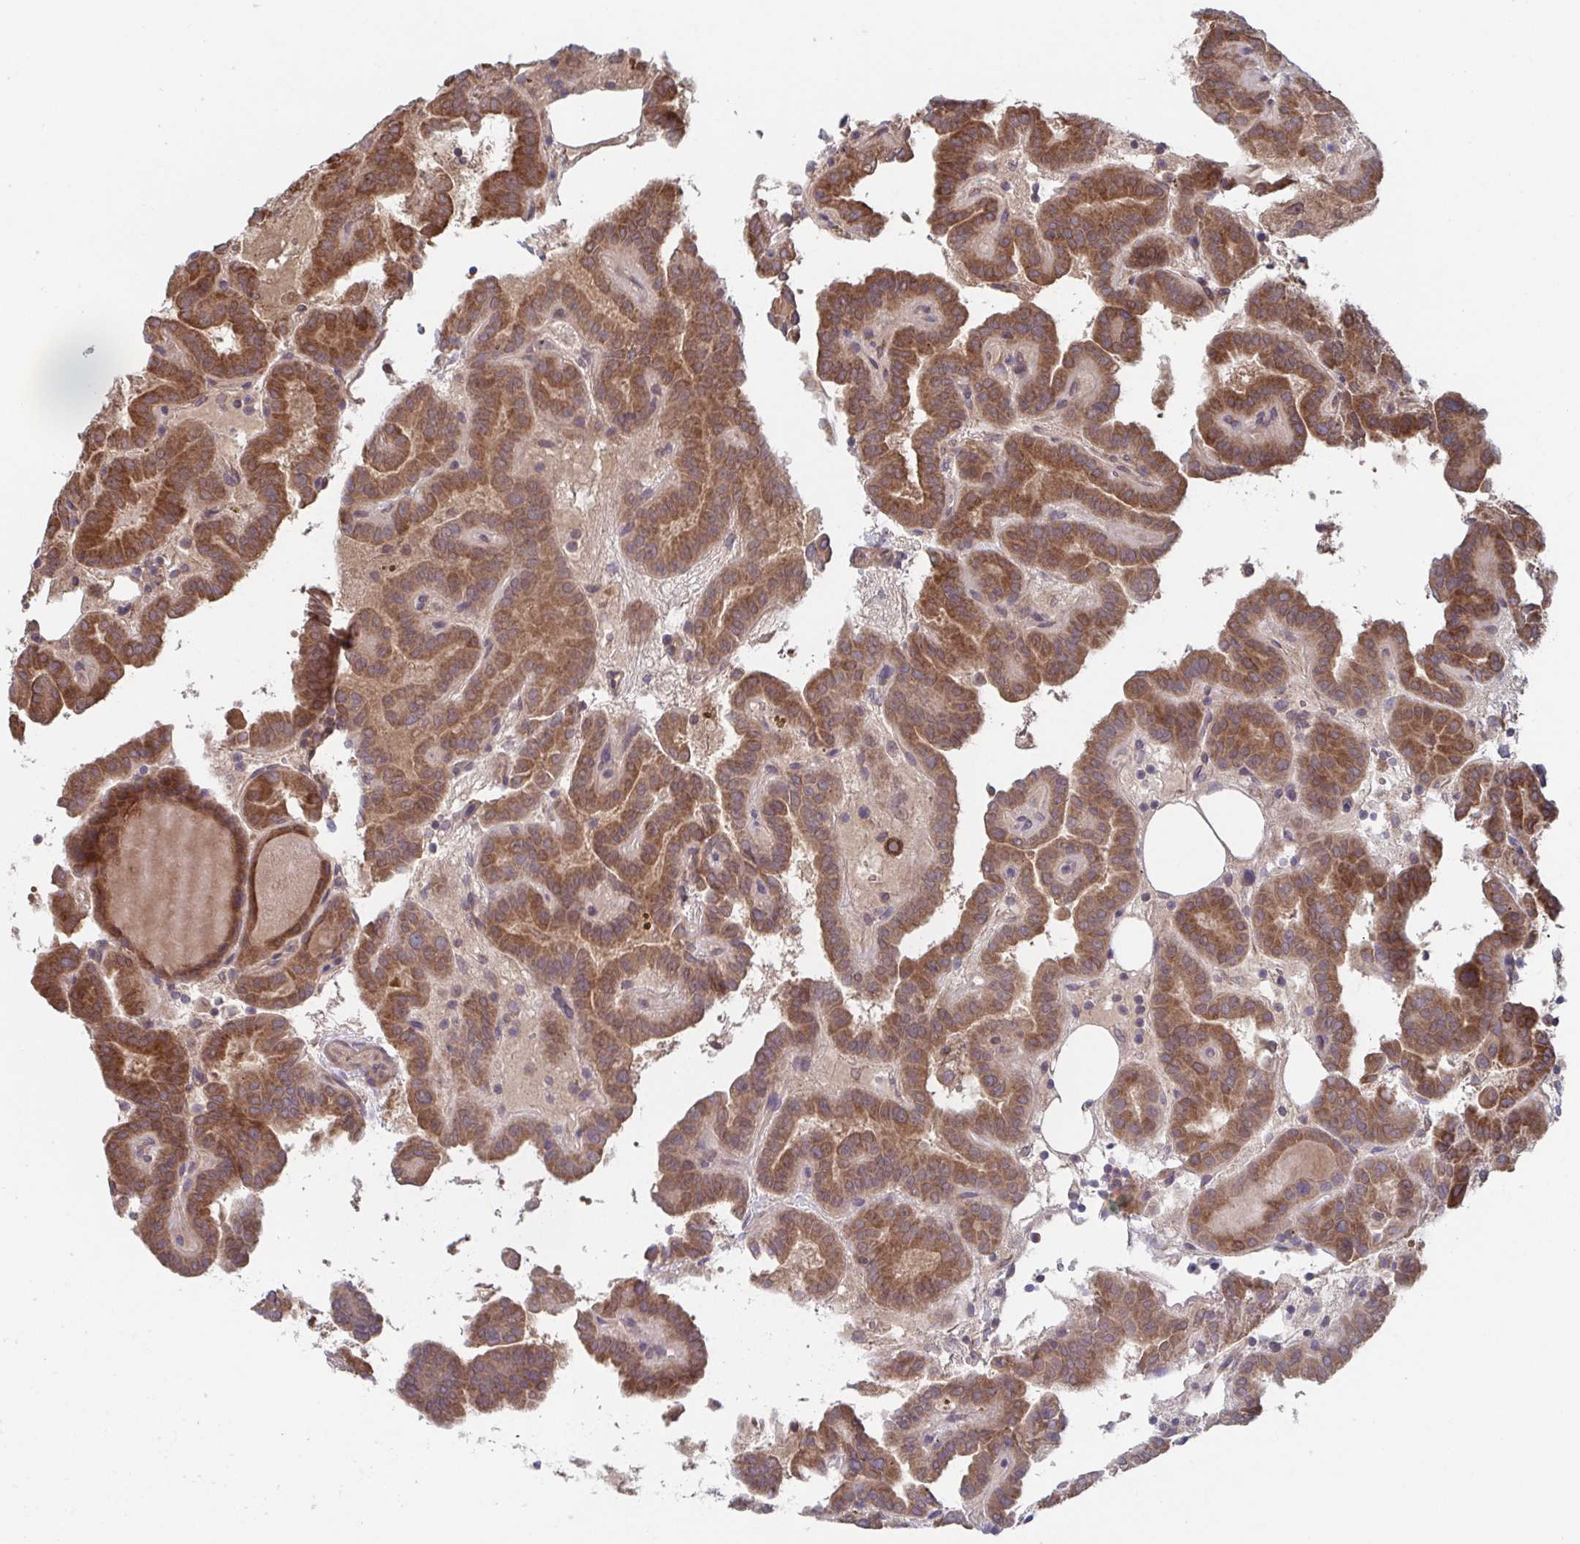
{"staining": {"intensity": "moderate", "quantity": ">75%", "location": "cytoplasmic/membranous"}, "tissue": "thyroid cancer", "cell_type": "Tumor cells", "image_type": "cancer", "snomed": [{"axis": "morphology", "description": "Papillary adenocarcinoma, NOS"}, {"axis": "topography", "description": "Thyroid gland"}], "caption": "The immunohistochemical stain labels moderate cytoplasmic/membranous positivity in tumor cells of thyroid papillary adenocarcinoma tissue. The protein of interest is shown in brown color, while the nuclei are stained blue.", "gene": "COPB1", "patient": {"sex": "female", "age": 46}}